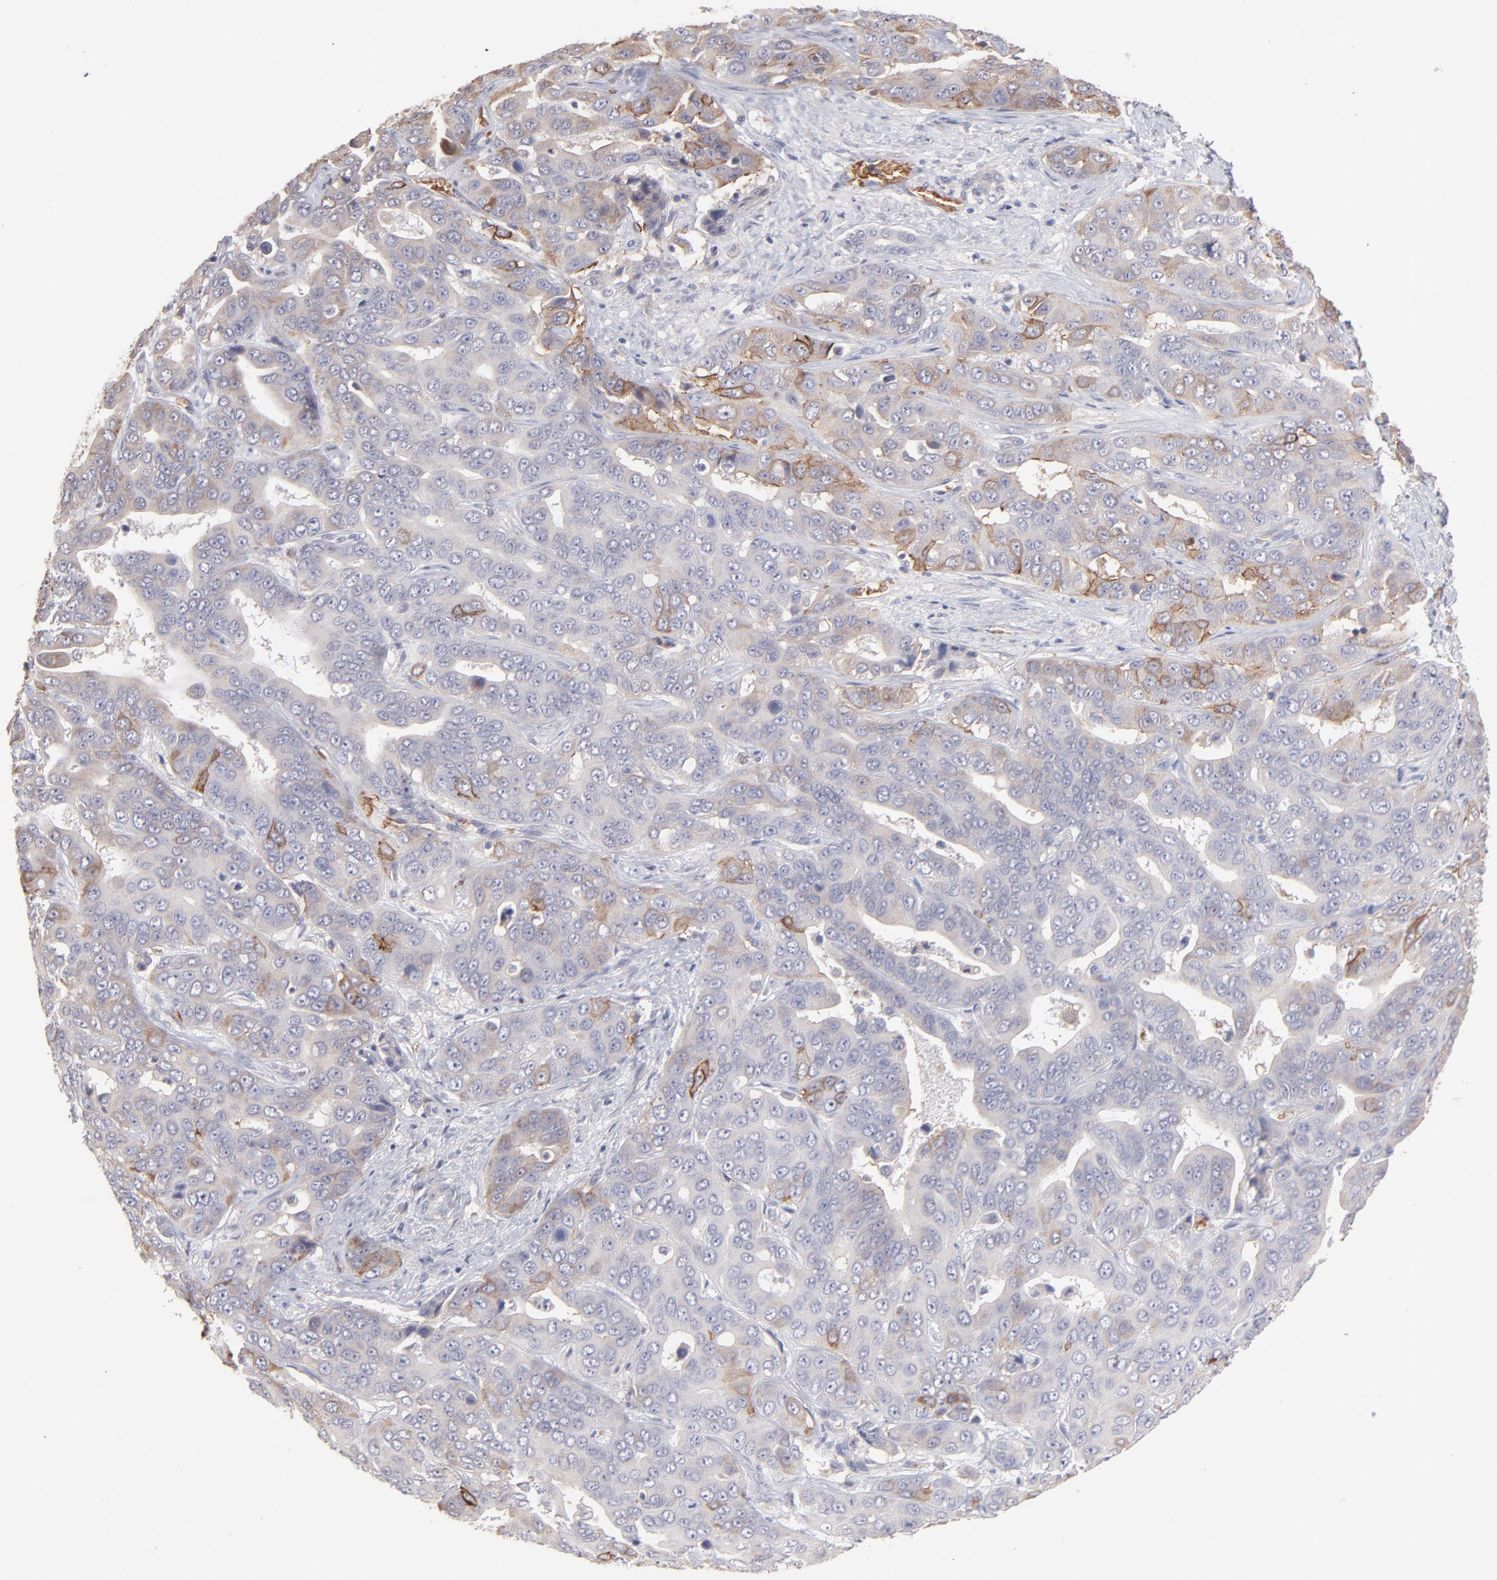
{"staining": {"intensity": "moderate", "quantity": "<25%", "location": "cytoplasmic/membranous"}, "tissue": "liver cancer", "cell_type": "Tumor cells", "image_type": "cancer", "snomed": [{"axis": "morphology", "description": "Cholangiocarcinoma"}, {"axis": "topography", "description": "Liver"}], "caption": "A high-resolution micrograph shows immunohistochemistry (IHC) staining of liver cancer (cholangiocarcinoma), which demonstrates moderate cytoplasmic/membranous positivity in approximately <25% of tumor cells.", "gene": "F13B", "patient": {"sex": "female", "age": 52}}